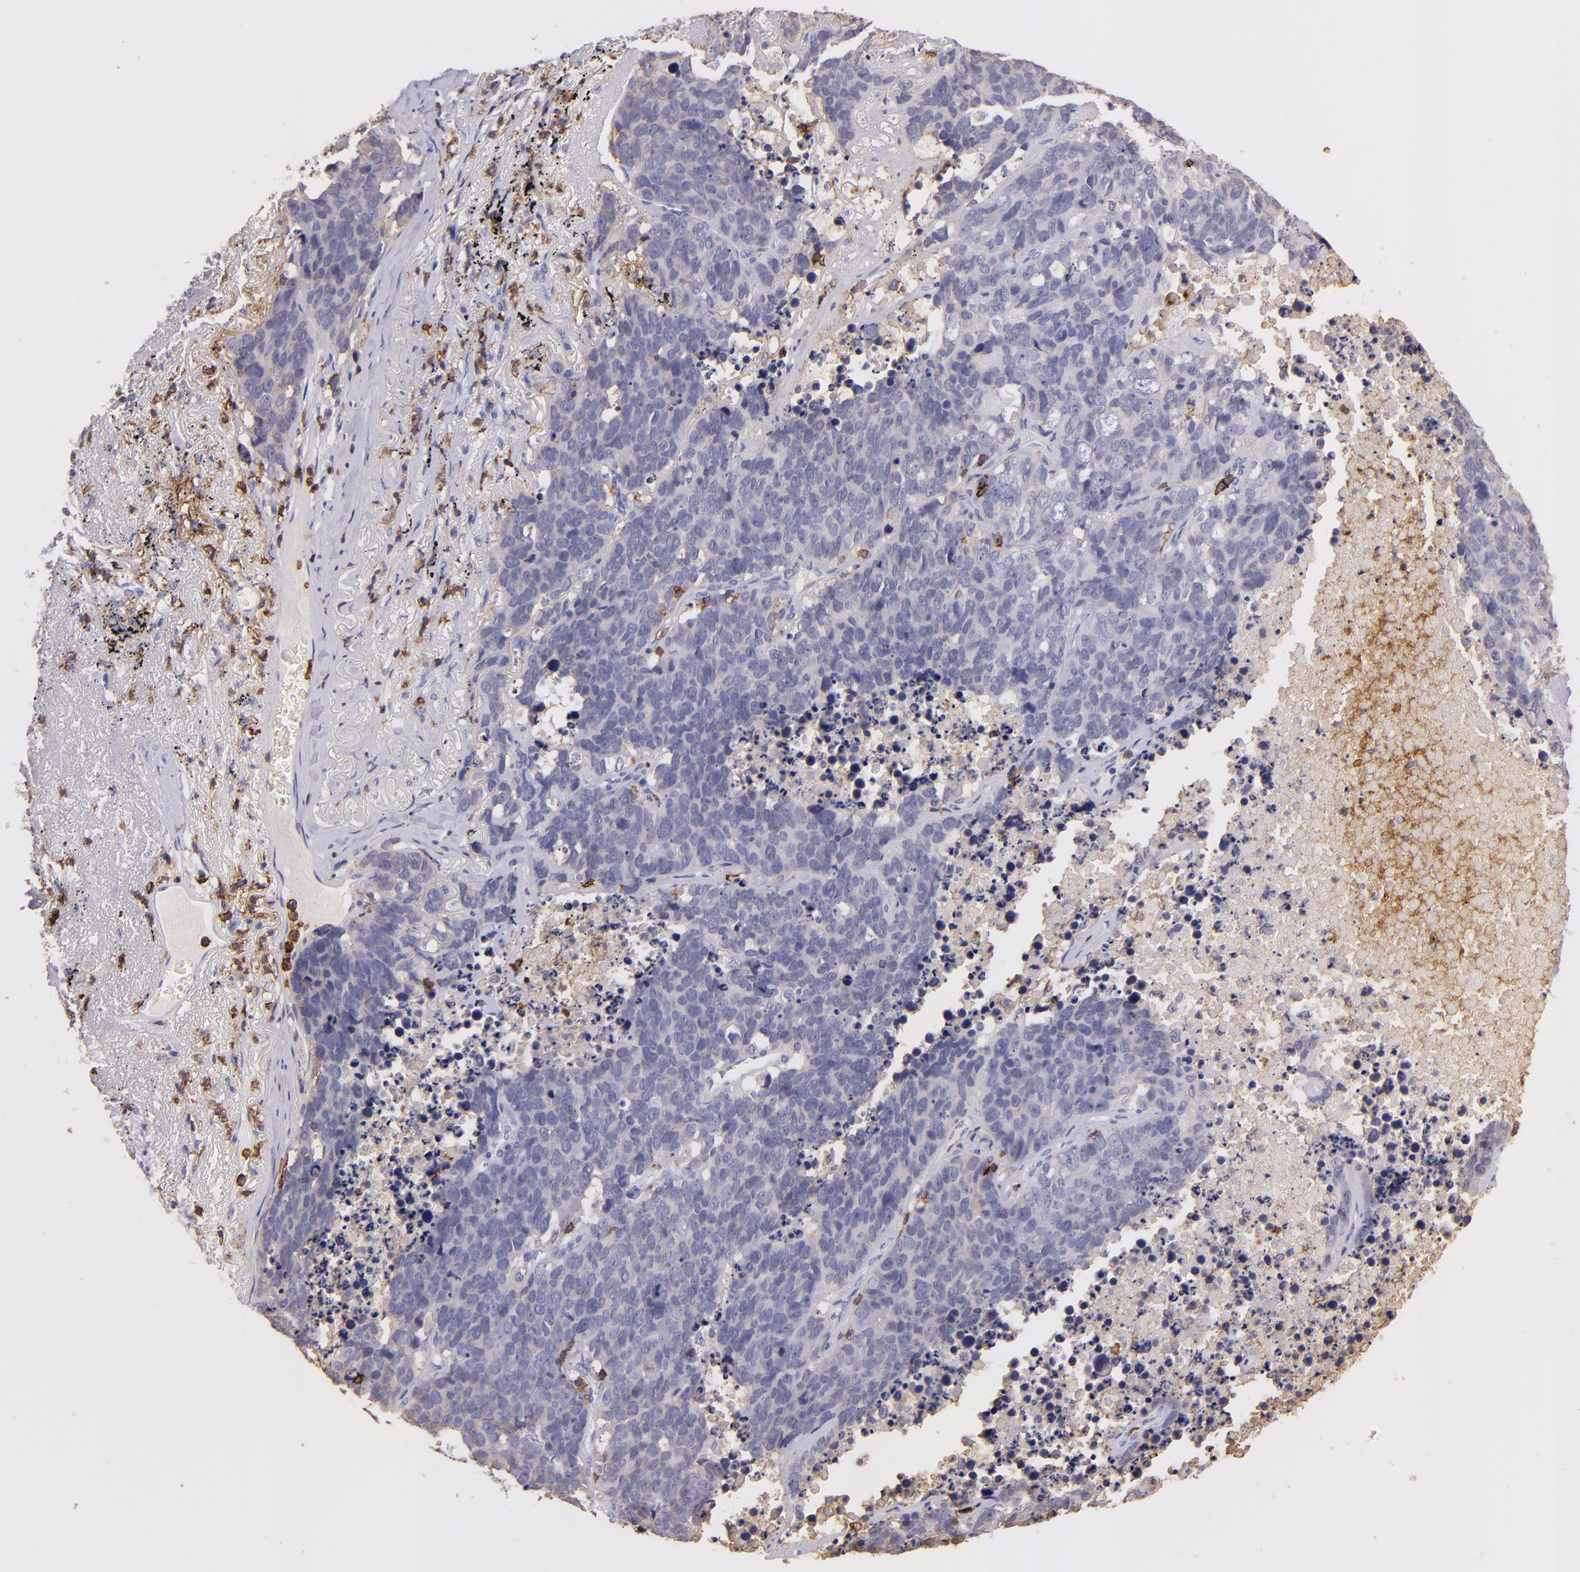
{"staining": {"intensity": "negative", "quantity": "none", "location": "none"}, "tissue": "lung cancer", "cell_type": "Tumor cells", "image_type": "cancer", "snomed": [{"axis": "morphology", "description": "Carcinoid, malignant, NOS"}, {"axis": "topography", "description": "Lung"}], "caption": "High magnification brightfield microscopy of lung cancer stained with DAB (3,3'-diaminobenzidine) (brown) and counterstained with hematoxylin (blue): tumor cells show no significant positivity. Nuclei are stained in blue.", "gene": "SPN", "patient": {"sex": "male", "age": 60}}